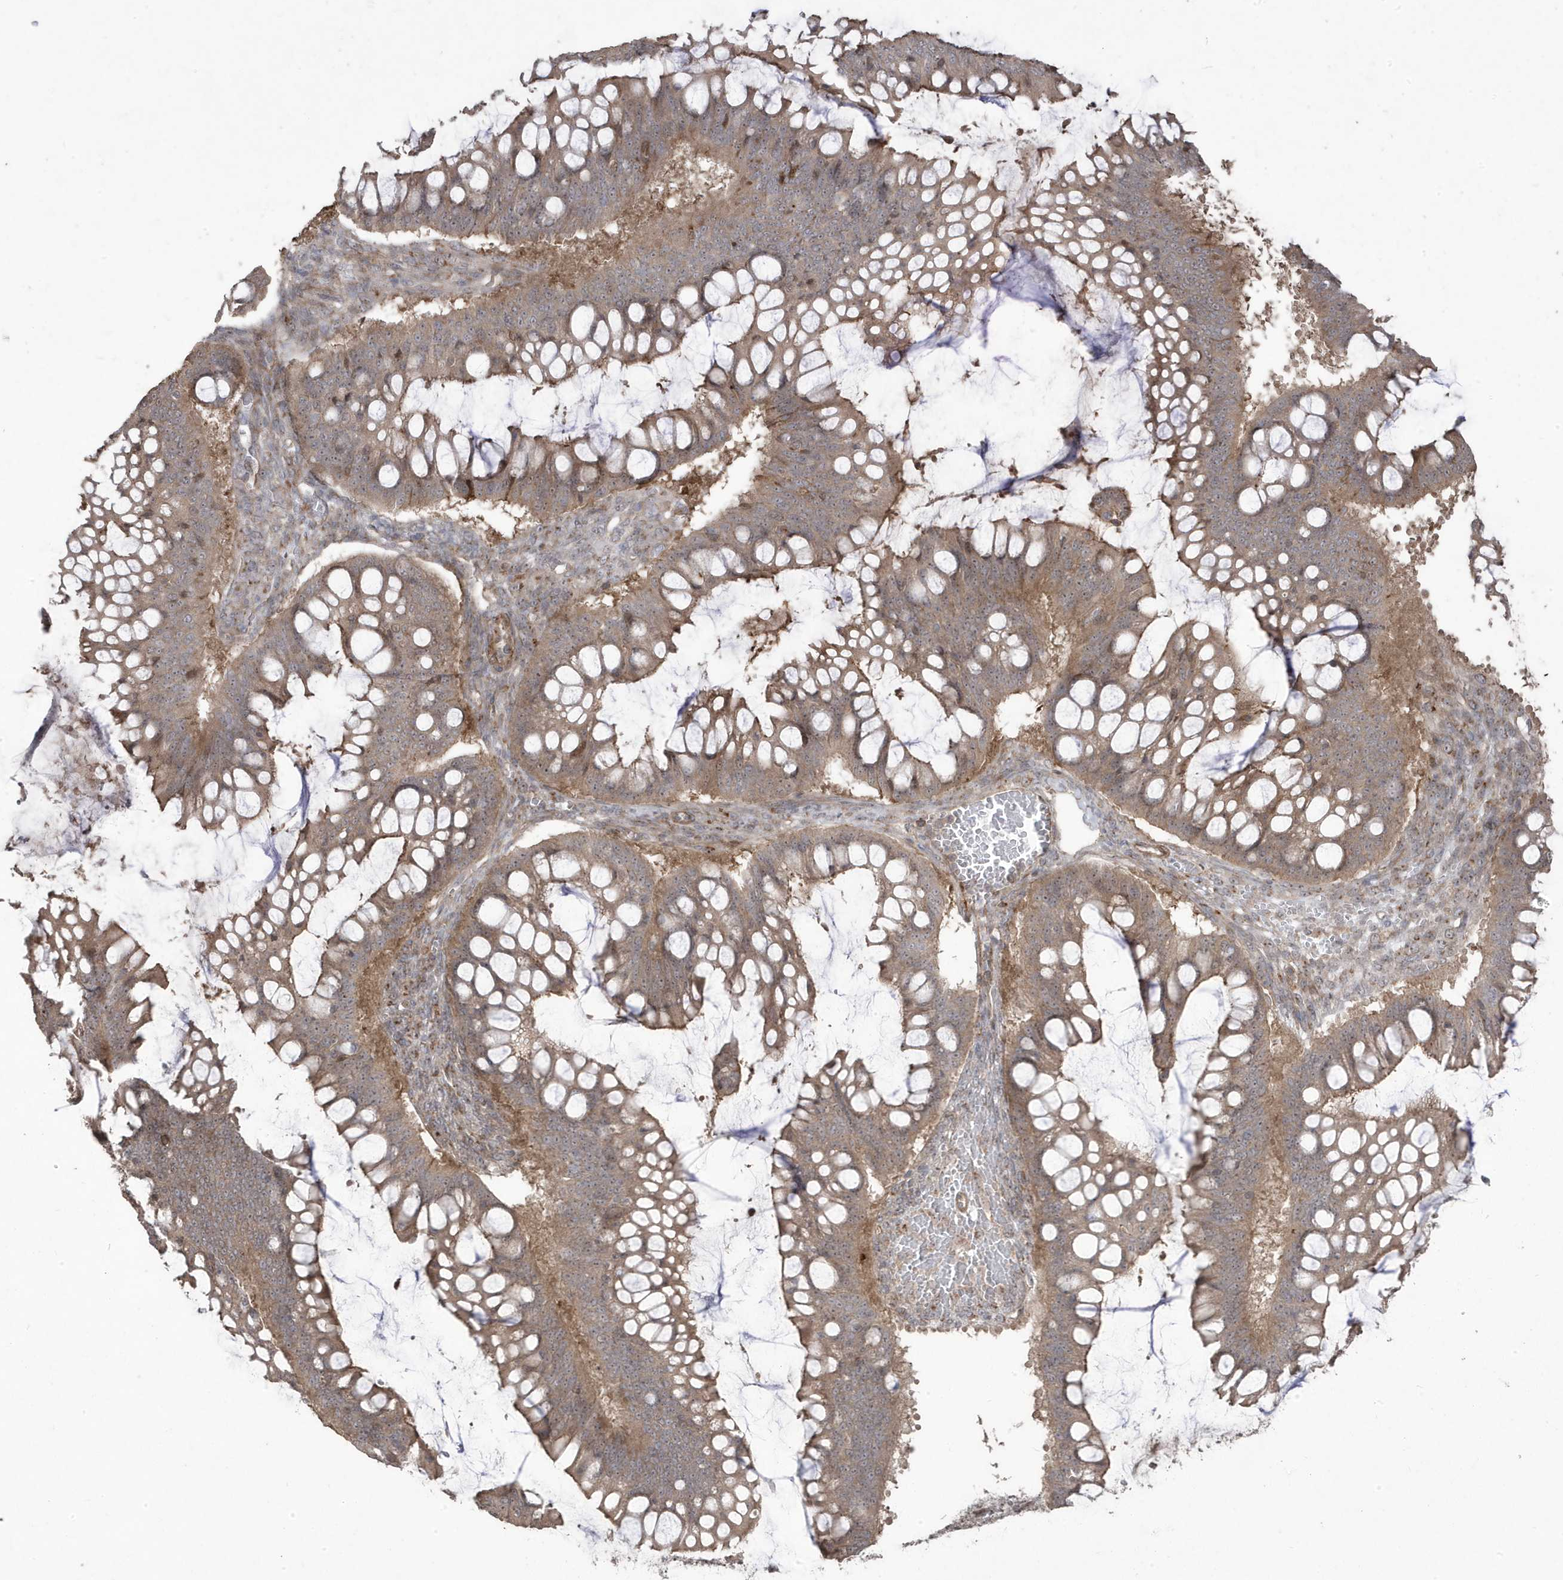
{"staining": {"intensity": "weak", "quantity": "25%-75%", "location": "cytoplasmic/membranous"}, "tissue": "ovarian cancer", "cell_type": "Tumor cells", "image_type": "cancer", "snomed": [{"axis": "morphology", "description": "Cystadenocarcinoma, mucinous, NOS"}, {"axis": "topography", "description": "Ovary"}], "caption": "Immunohistochemistry (IHC) of mucinous cystadenocarcinoma (ovarian) exhibits low levels of weak cytoplasmic/membranous staining in approximately 25%-75% of tumor cells.", "gene": "CETN3", "patient": {"sex": "female", "age": 73}}